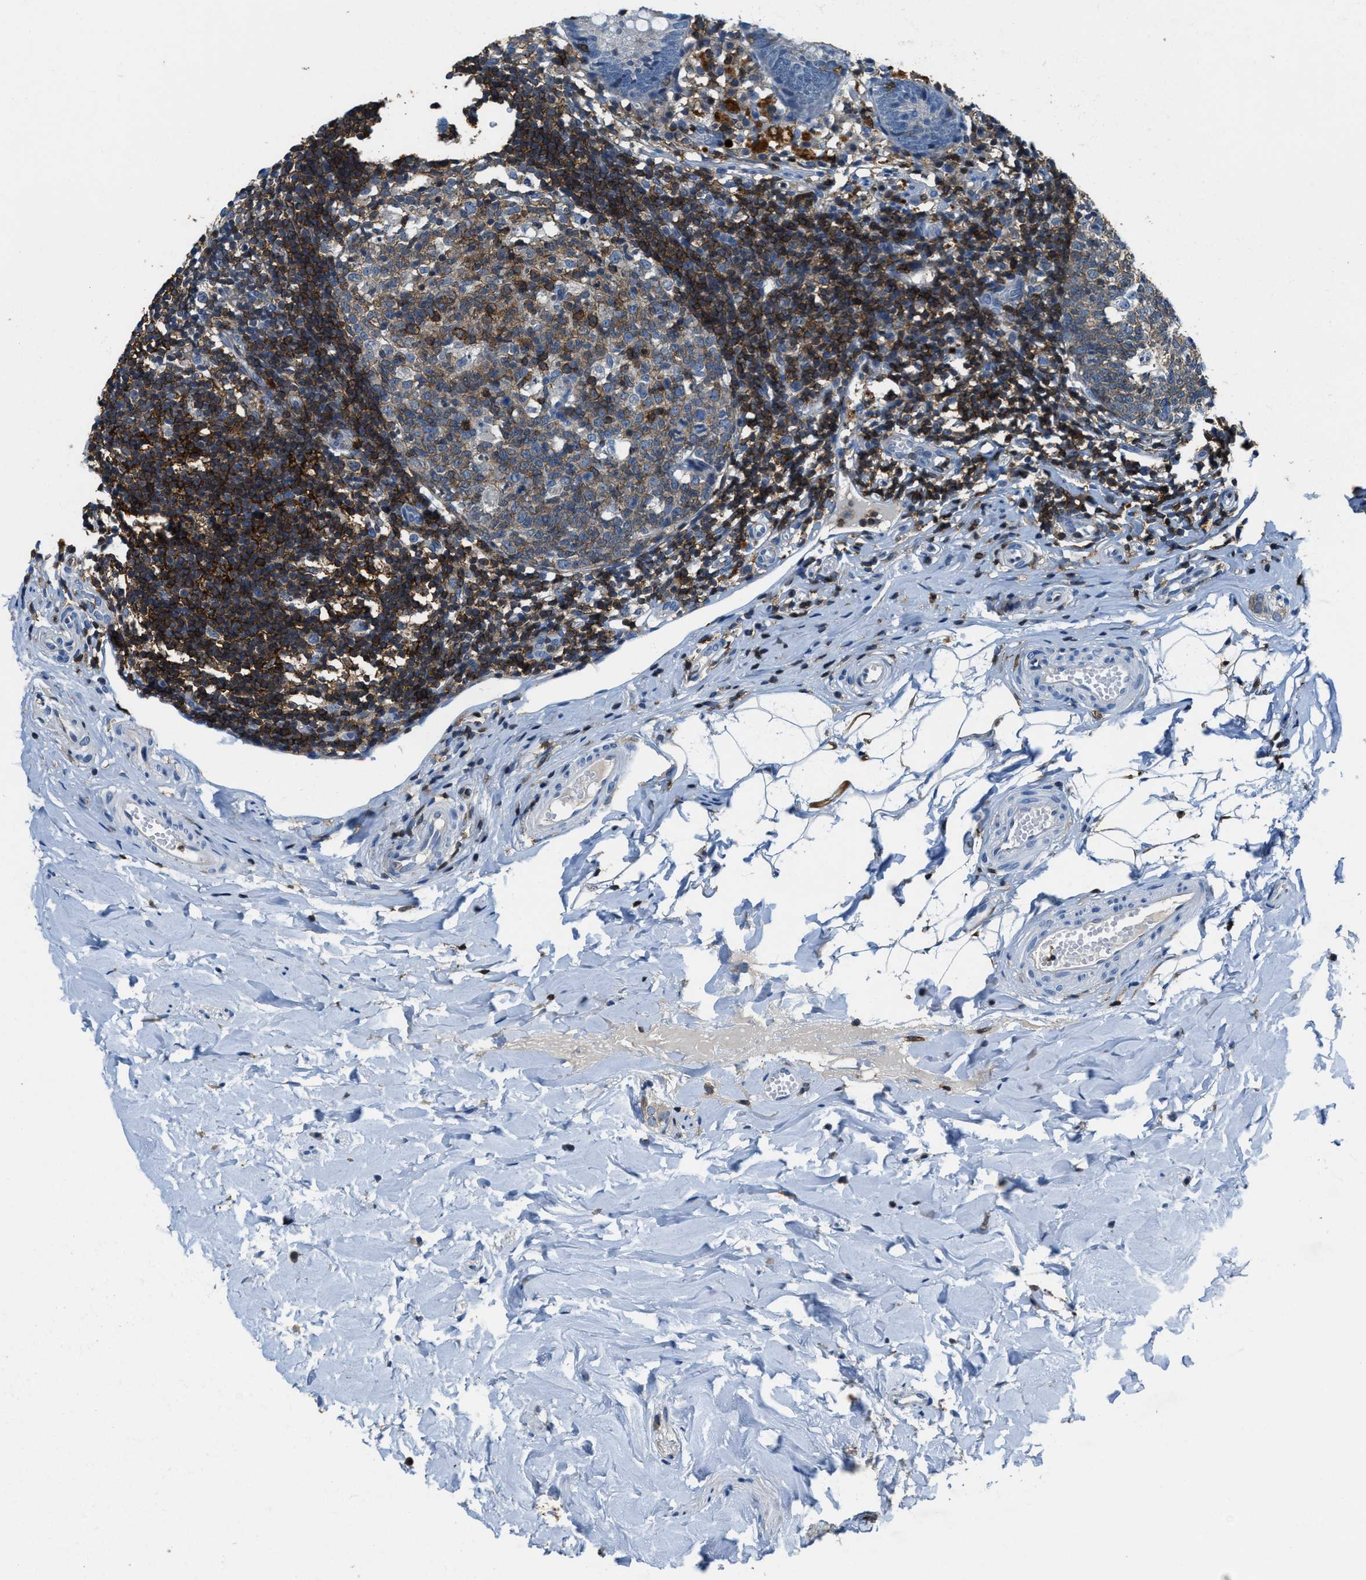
{"staining": {"intensity": "negative", "quantity": "none", "location": "none"}, "tissue": "appendix", "cell_type": "Glandular cells", "image_type": "normal", "snomed": [{"axis": "morphology", "description": "Normal tissue, NOS"}, {"axis": "topography", "description": "Appendix"}], "caption": "IHC image of benign appendix stained for a protein (brown), which reveals no staining in glandular cells.", "gene": "MYO1G", "patient": {"sex": "female", "age": 20}}